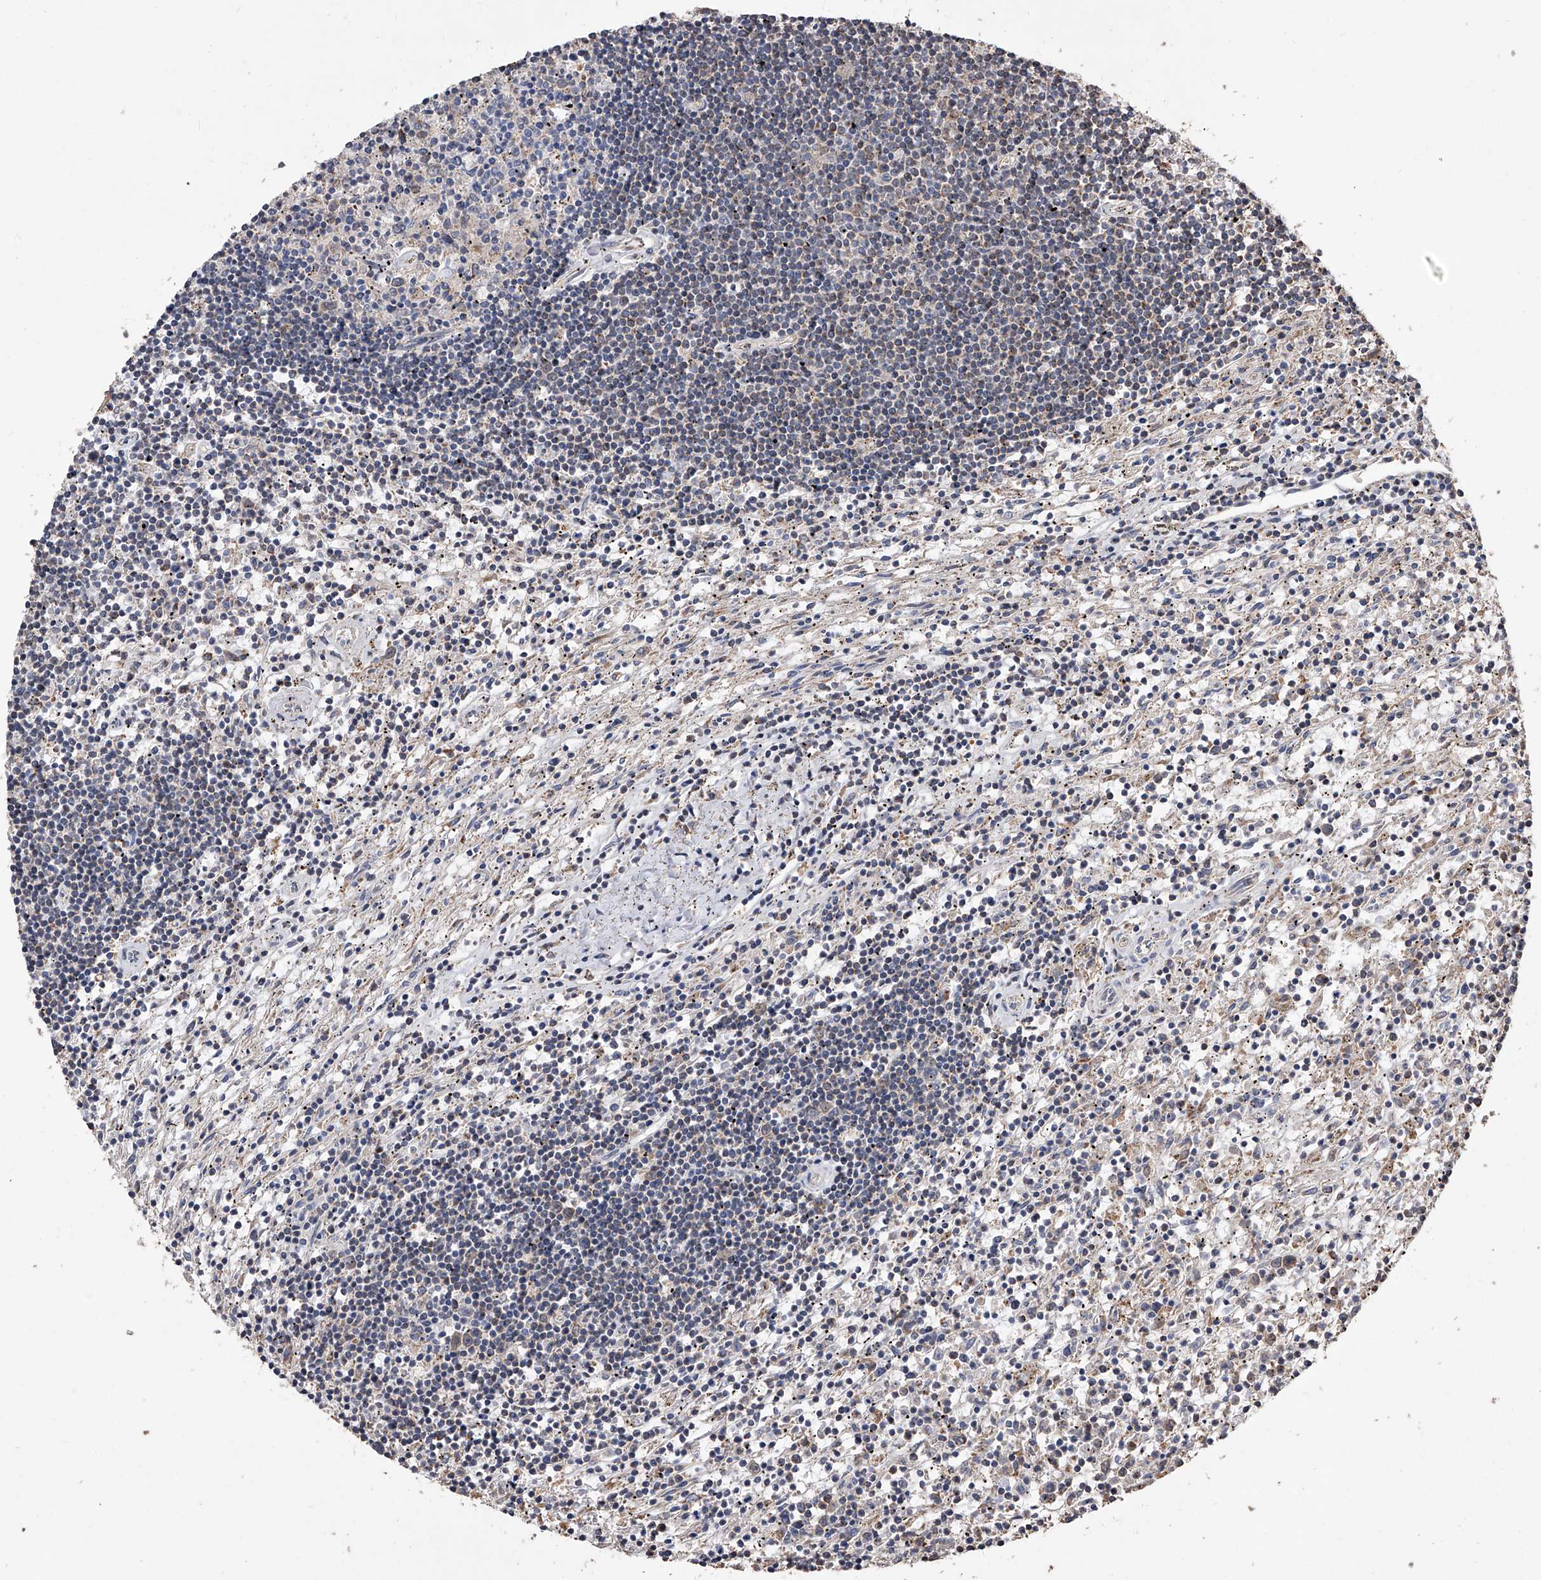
{"staining": {"intensity": "negative", "quantity": "none", "location": "none"}, "tissue": "lymphoma", "cell_type": "Tumor cells", "image_type": "cancer", "snomed": [{"axis": "morphology", "description": "Malignant lymphoma, non-Hodgkin's type, Low grade"}, {"axis": "topography", "description": "Spleen"}], "caption": "Low-grade malignant lymphoma, non-Hodgkin's type stained for a protein using immunohistochemistry reveals no positivity tumor cells.", "gene": "LTV1", "patient": {"sex": "male", "age": 76}}